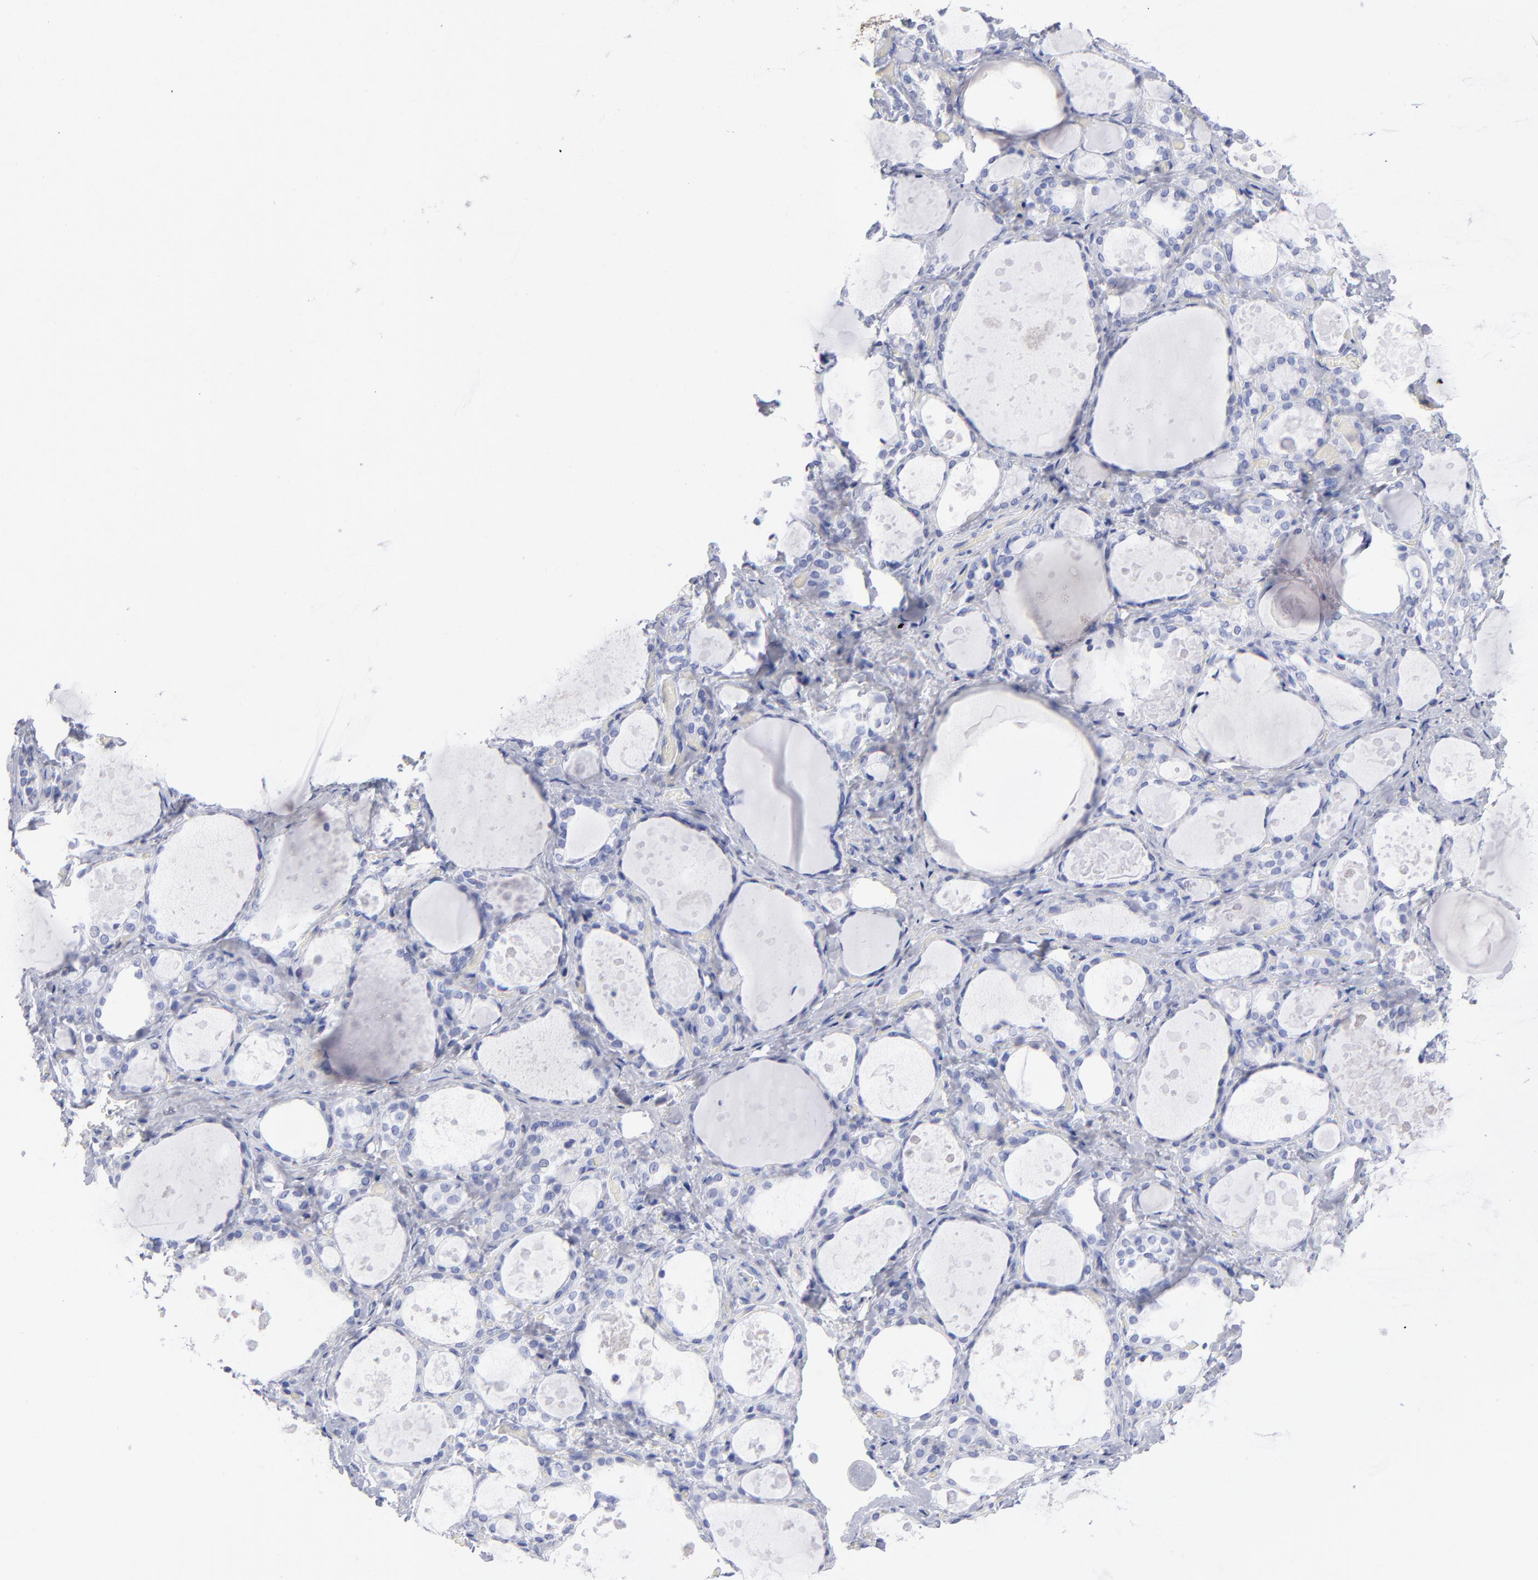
{"staining": {"intensity": "negative", "quantity": "none", "location": "none"}, "tissue": "thyroid gland", "cell_type": "Glandular cells", "image_type": "normal", "snomed": [{"axis": "morphology", "description": "Normal tissue, NOS"}, {"axis": "topography", "description": "Thyroid gland"}], "caption": "A histopathology image of human thyroid gland is negative for staining in glandular cells. The staining is performed using DAB brown chromogen with nuclei counter-stained in using hematoxylin.", "gene": "LAT2", "patient": {"sex": "female", "age": 75}}